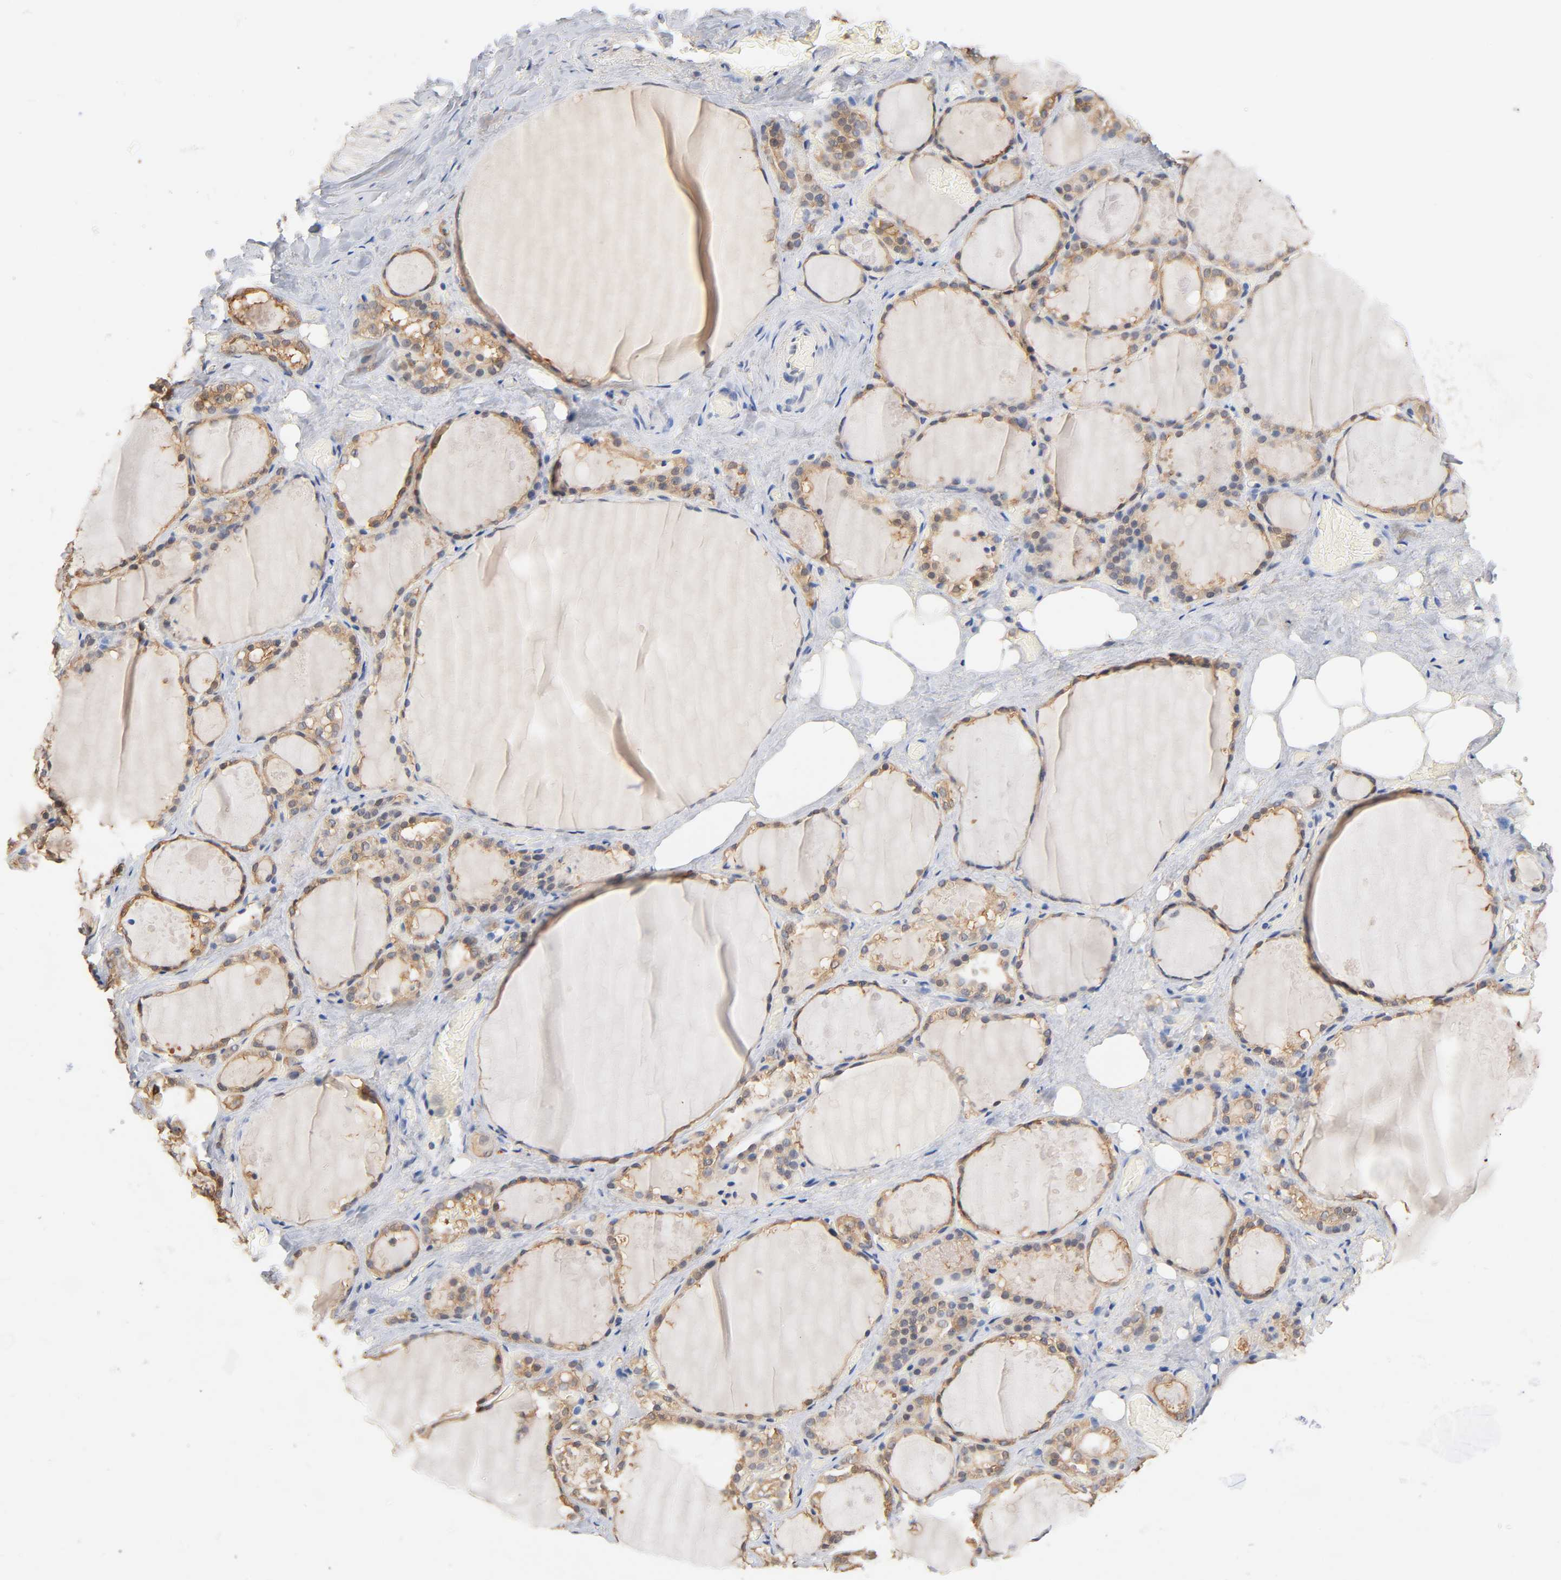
{"staining": {"intensity": "moderate", "quantity": ">75%", "location": "cytoplasmic/membranous"}, "tissue": "thyroid gland", "cell_type": "Glandular cells", "image_type": "normal", "snomed": [{"axis": "morphology", "description": "Normal tissue, NOS"}, {"axis": "topography", "description": "Thyroid gland"}], "caption": "Protein staining of normal thyroid gland reveals moderate cytoplasmic/membranous staining in approximately >75% of glandular cells. (Stains: DAB in brown, nuclei in blue, Microscopy: brightfield microscopy at high magnification).", "gene": "ALDOA", "patient": {"sex": "male", "age": 61}}